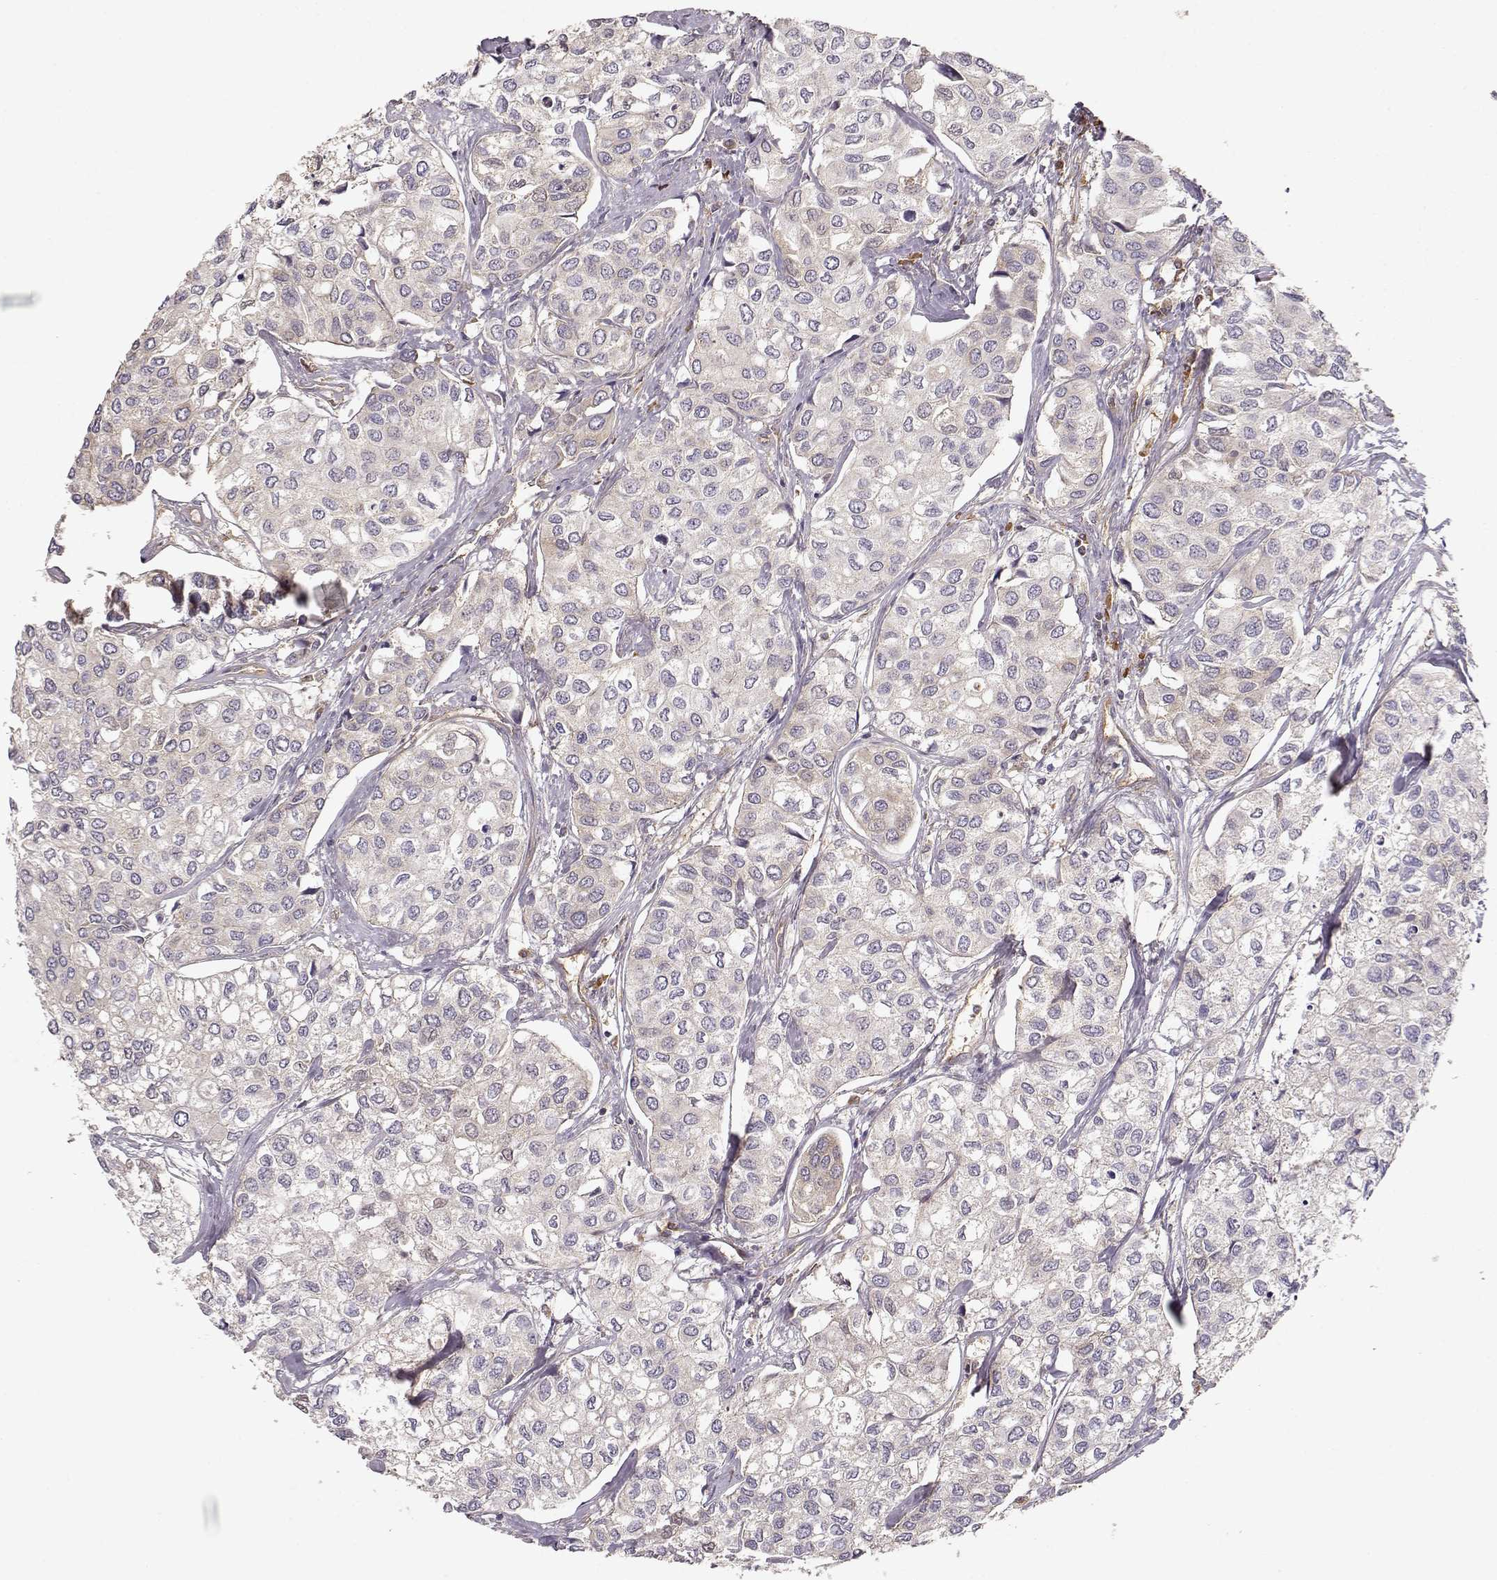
{"staining": {"intensity": "weak", "quantity": ">75%", "location": "cytoplasmic/membranous"}, "tissue": "urothelial cancer", "cell_type": "Tumor cells", "image_type": "cancer", "snomed": [{"axis": "morphology", "description": "Urothelial carcinoma, High grade"}, {"axis": "topography", "description": "Urinary bladder"}], "caption": "About >75% of tumor cells in human urothelial cancer show weak cytoplasmic/membranous protein positivity as visualized by brown immunohistochemical staining.", "gene": "ARHGEF2", "patient": {"sex": "male", "age": 73}}